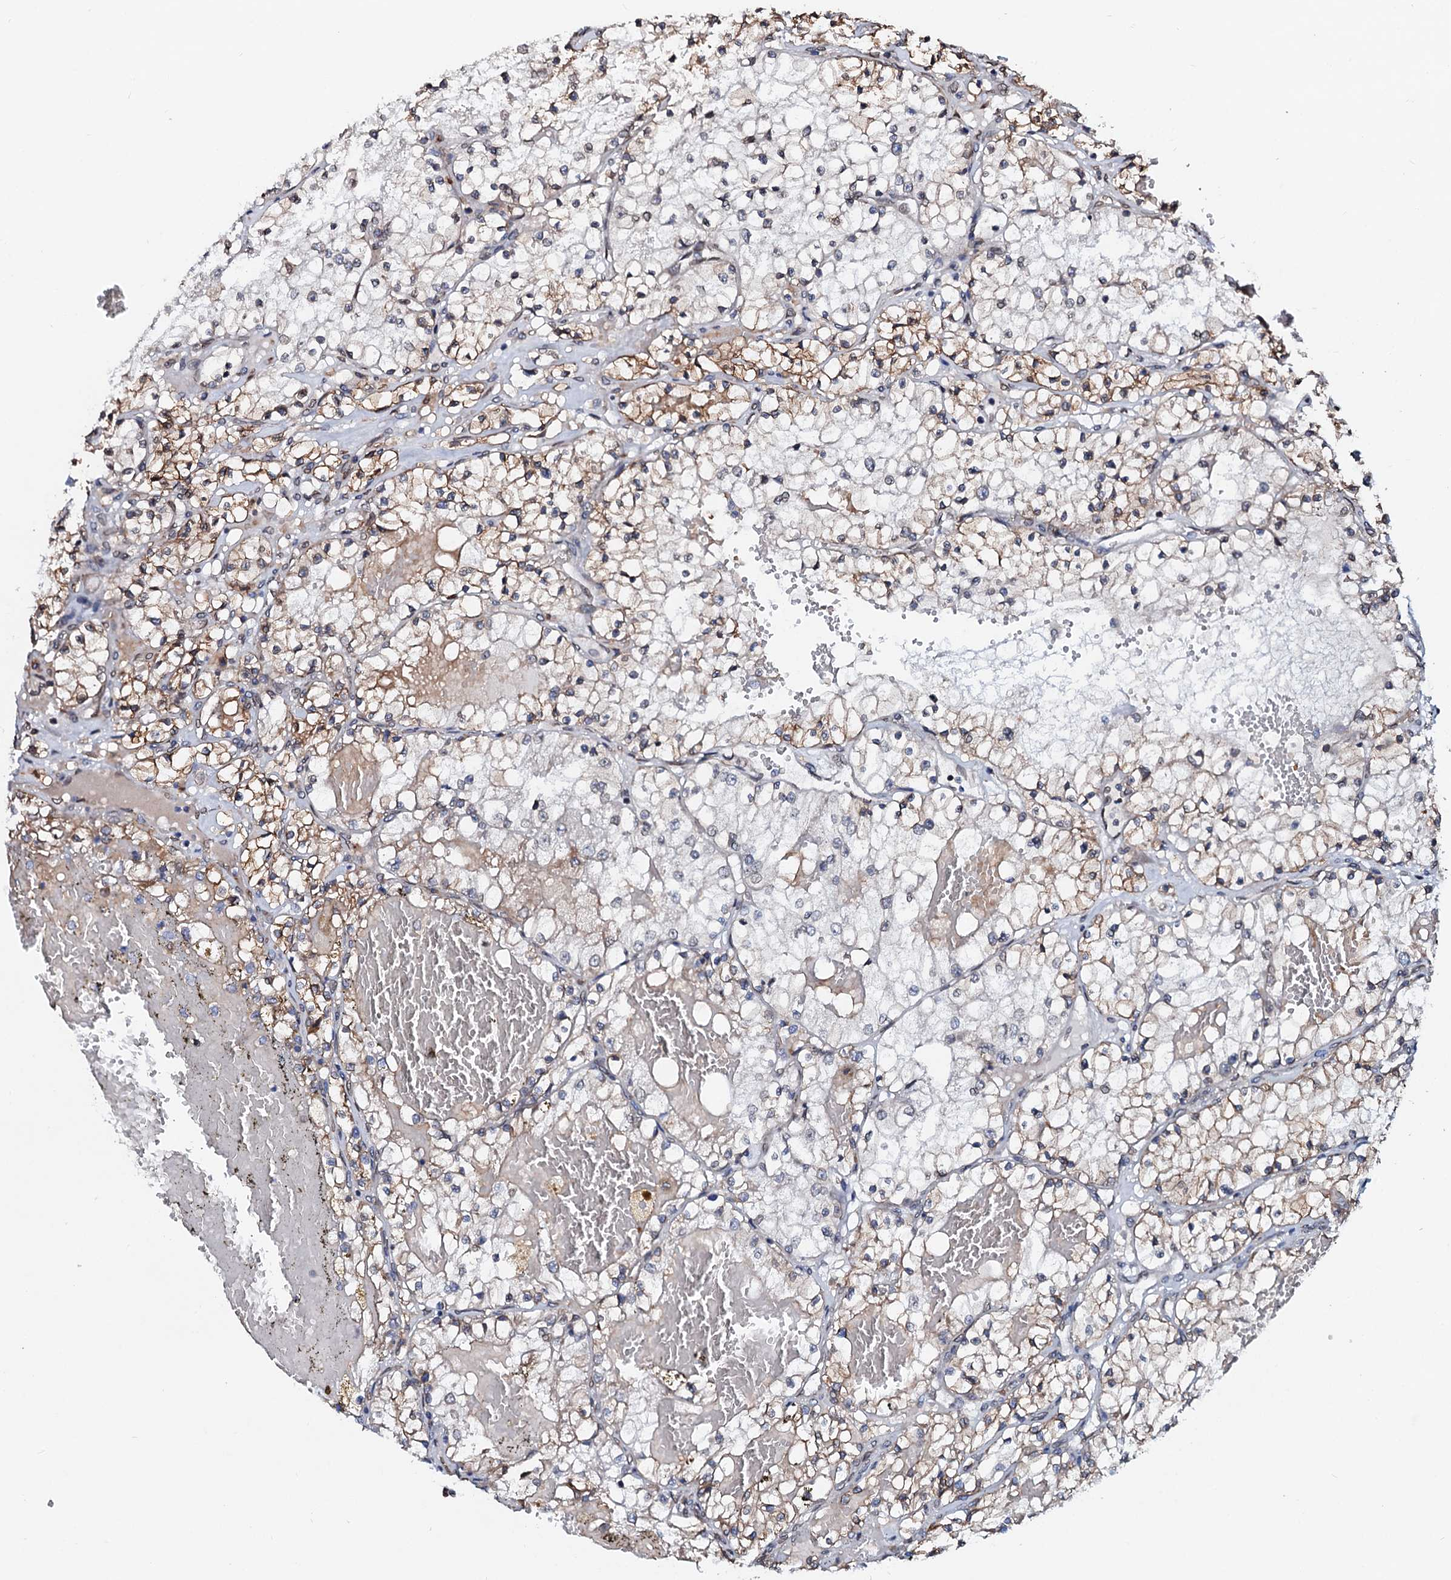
{"staining": {"intensity": "moderate", "quantity": "<25%", "location": "cytoplasmic/membranous"}, "tissue": "renal cancer", "cell_type": "Tumor cells", "image_type": "cancer", "snomed": [{"axis": "morphology", "description": "Normal tissue, NOS"}, {"axis": "morphology", "description": "Adenocarcinoma, NOS"}, {"axis": "topography", "description": "Kidney"}], "caption": "Protein expression analysis of renal adenocarcinoma exhibits moderate cytoplasmic/membranous staining in approximately <25% of tumor cells. Nuclei are stained in blue.", "gene": "NRP2", "patient": {"sex": "male", "age": 68}}